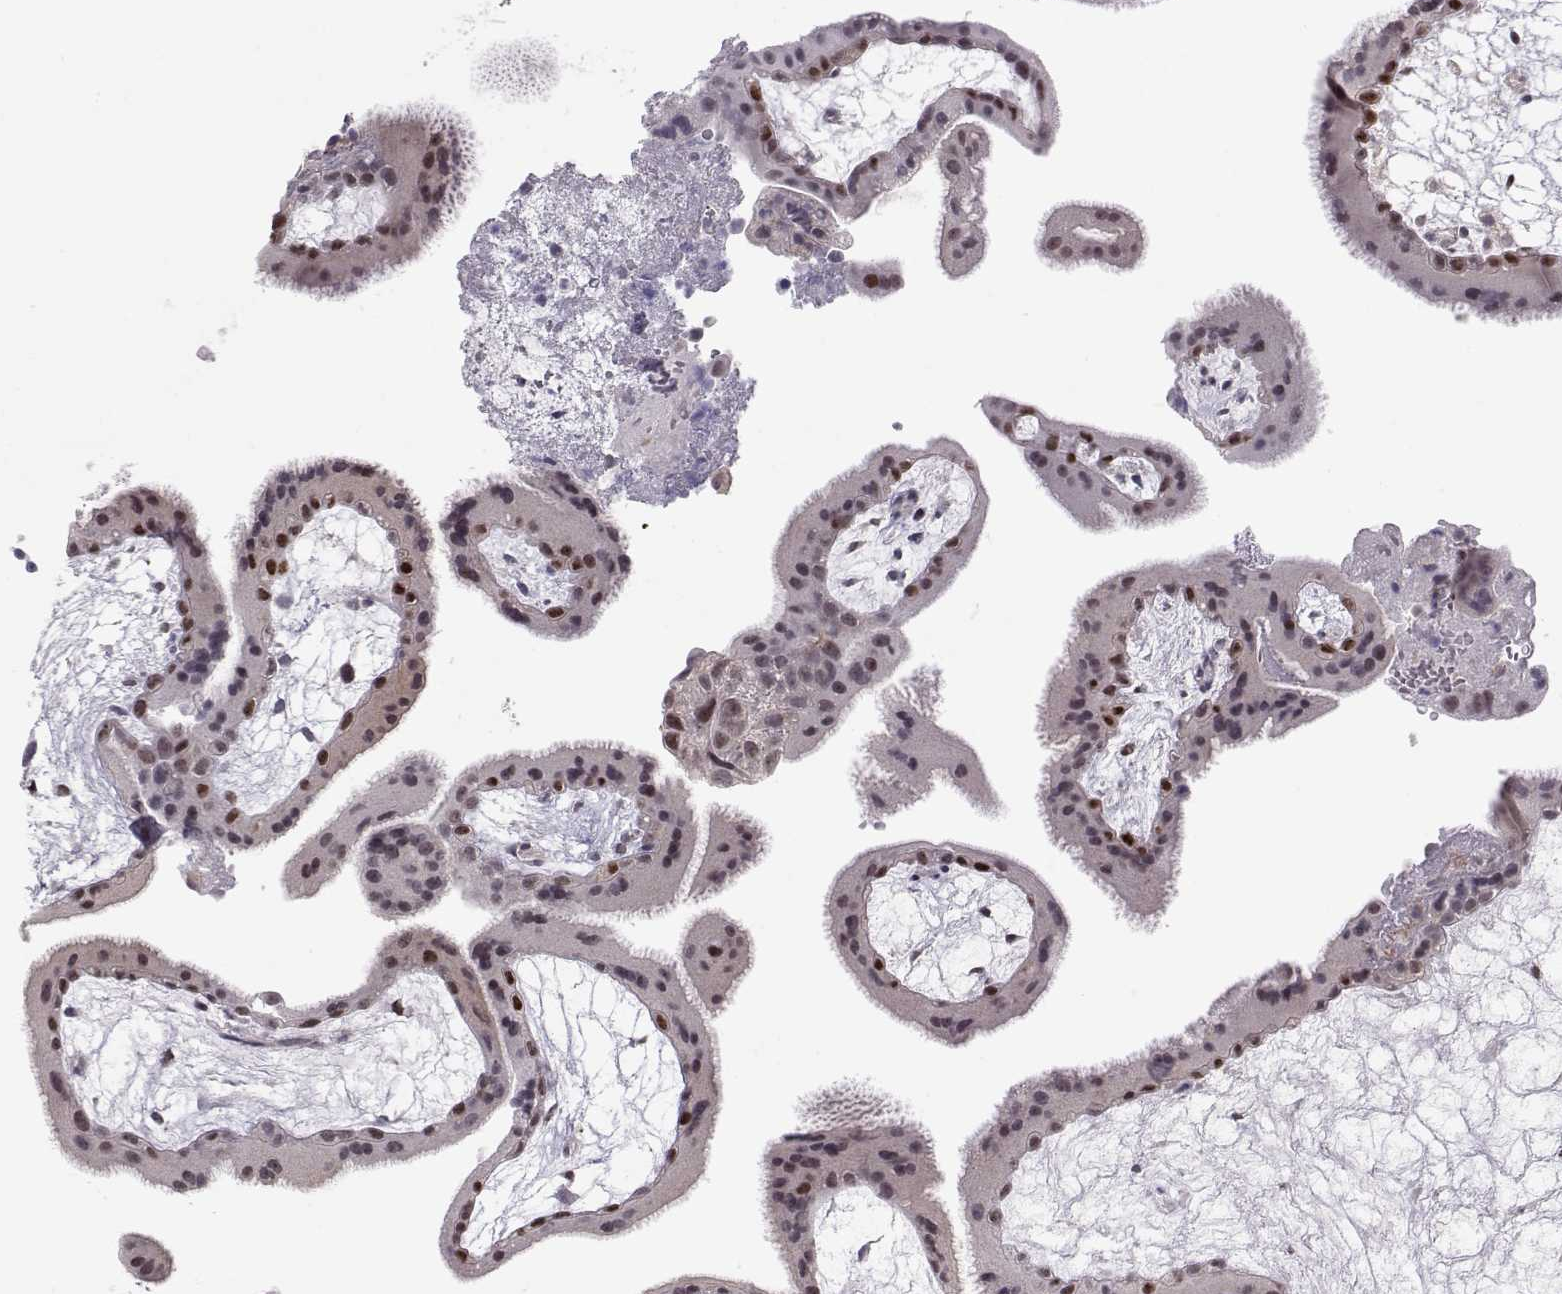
{"staining": {"intensity": "negative", "quantity": "none", "location": "none"}, "tissue": "placenta", "cell_type": "Decidual cells", "image_type": "normal", "snomed": [{"axis": "morphology", "description": "Normal tissue, NOS"}, {"axis": "topography", "description": "Placenta"}], "caption": "Placenta stained for a protein using IHC displays no staining decidual cells.", "gene": "NPVF", "patient": {"sex": "female", "age": 19}}